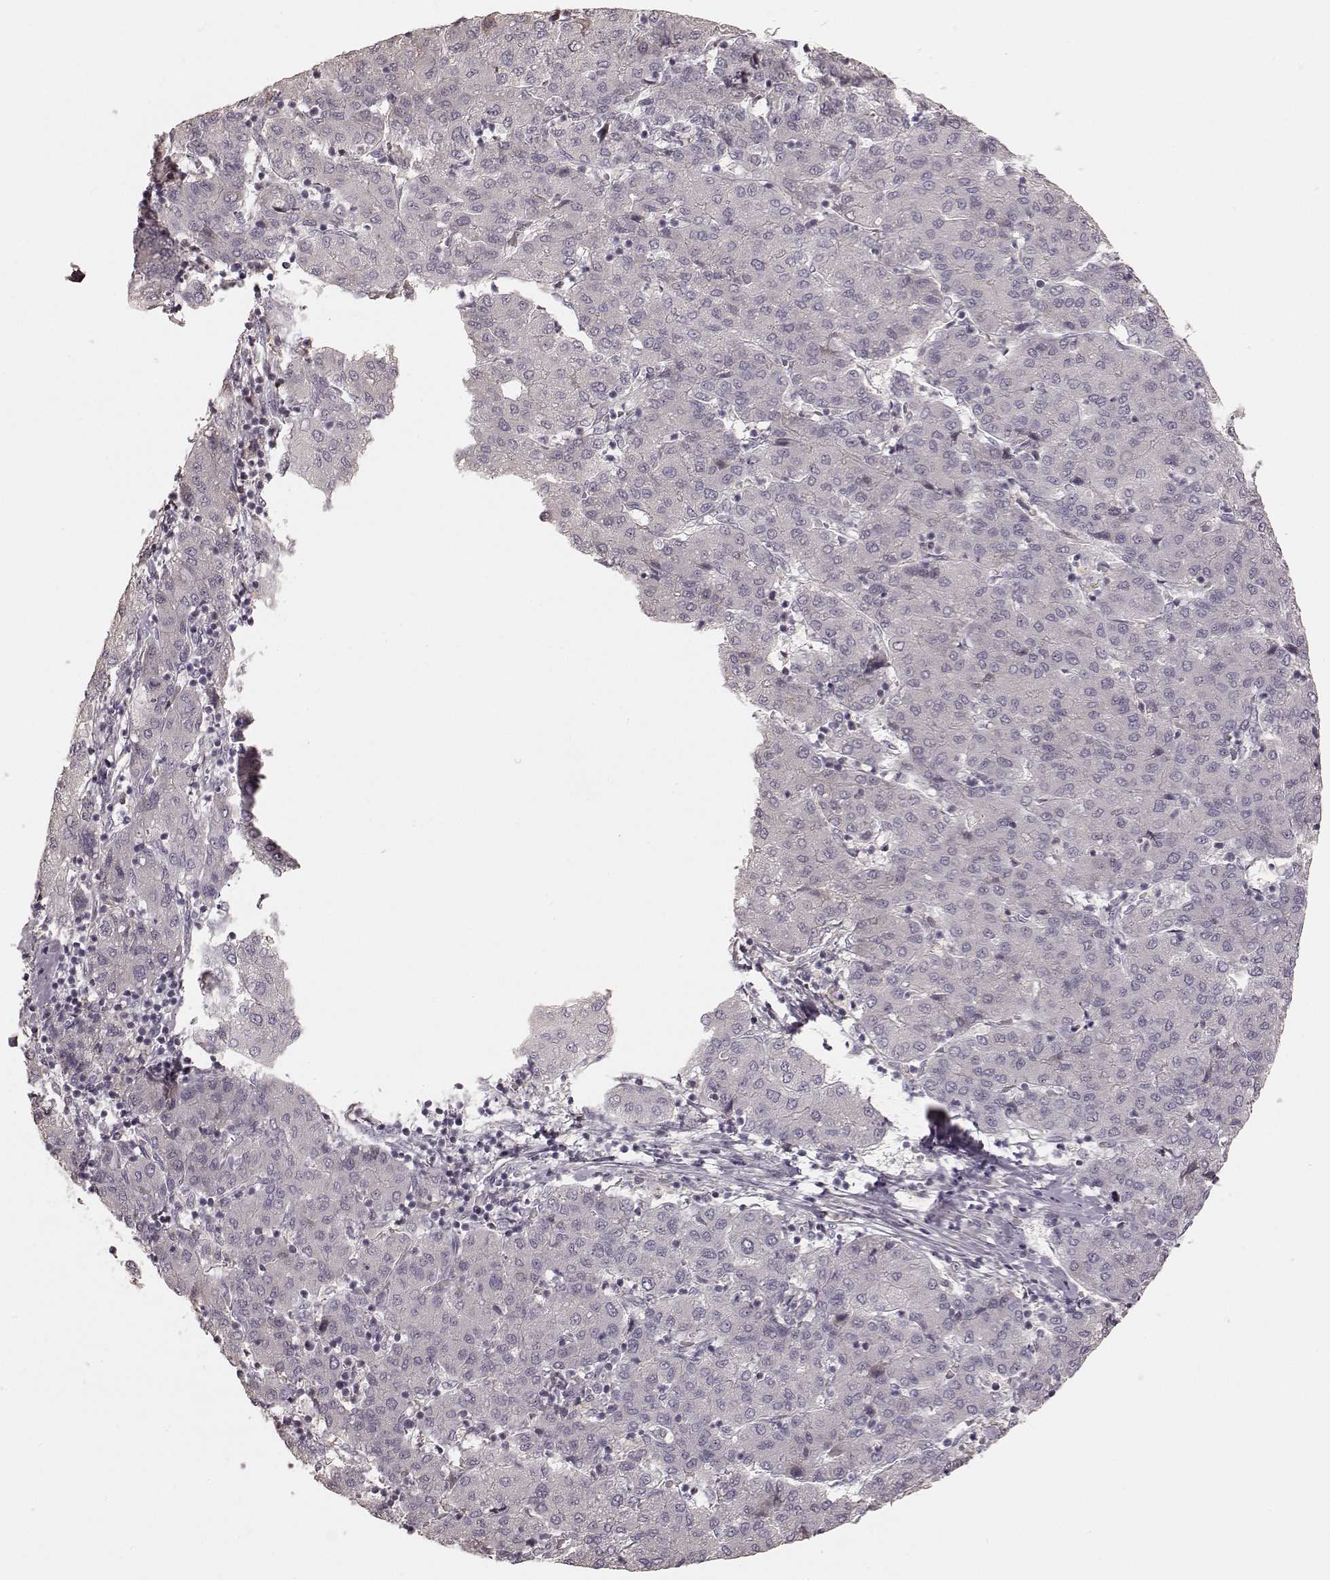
{"staining": {"intensity": "negative", "quantity": "none", "location": "none"}, "tissue": "liver cancer", "cell_type": "Tumor cells", "image_type": "cancer", "snomed": [{"axis": "morphology", "description": "Carcinoma, Hepatocellular, NOS"}, {"axis": "topography", "description": "Liver"}], "caption": "Immunohistochemistry histopathology image of neoplastic tissue: hepatocellular carcinoma (liver) stained with DAB (3,3'-diaminobenzidine) demonstrates no significant protein positivity in tumor cells.", "gene": "KCNJ9", "patient": {"sex": "male", "age": 65}}